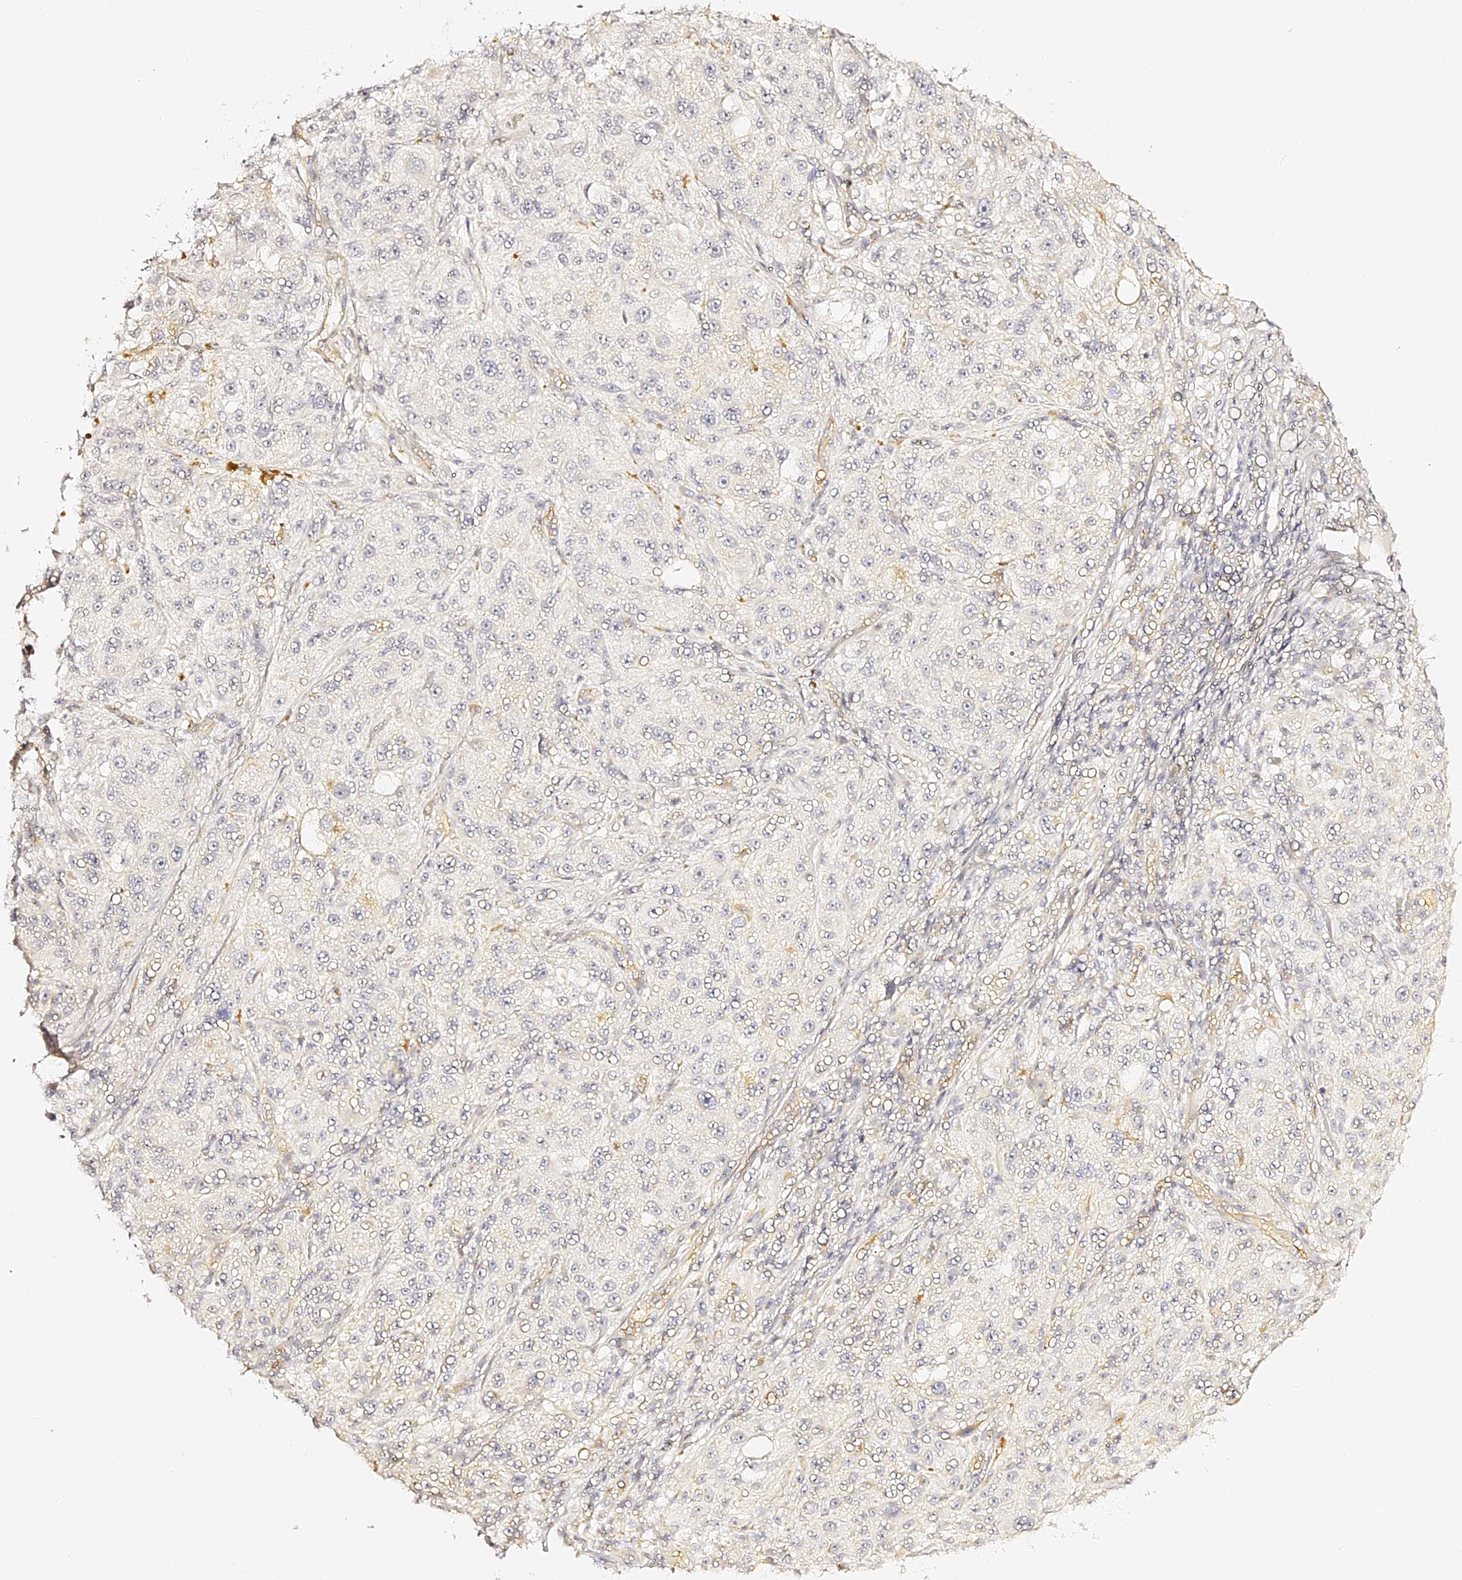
{"staining": {"intensity": "negative", "quantity": "none", "location": "none"}, "tissue": "melanoma", "cell_type": "Tumor cells", "image_type": "cancer", "snomed": [{"axis": "morphology", "description": "Necrosis, NOS"}, {"axis": "morphology", "description": "Malignant melanoma, NOS"}, {"axis": "topography", "description": "Skin"}], "caption": "Immunohistochemistry image of melanoma stained for a protein (brown), which displays no positivity in tumor cells.", "gene": "SLC1A3", "patient": {"sex": "female", "age": 87}}